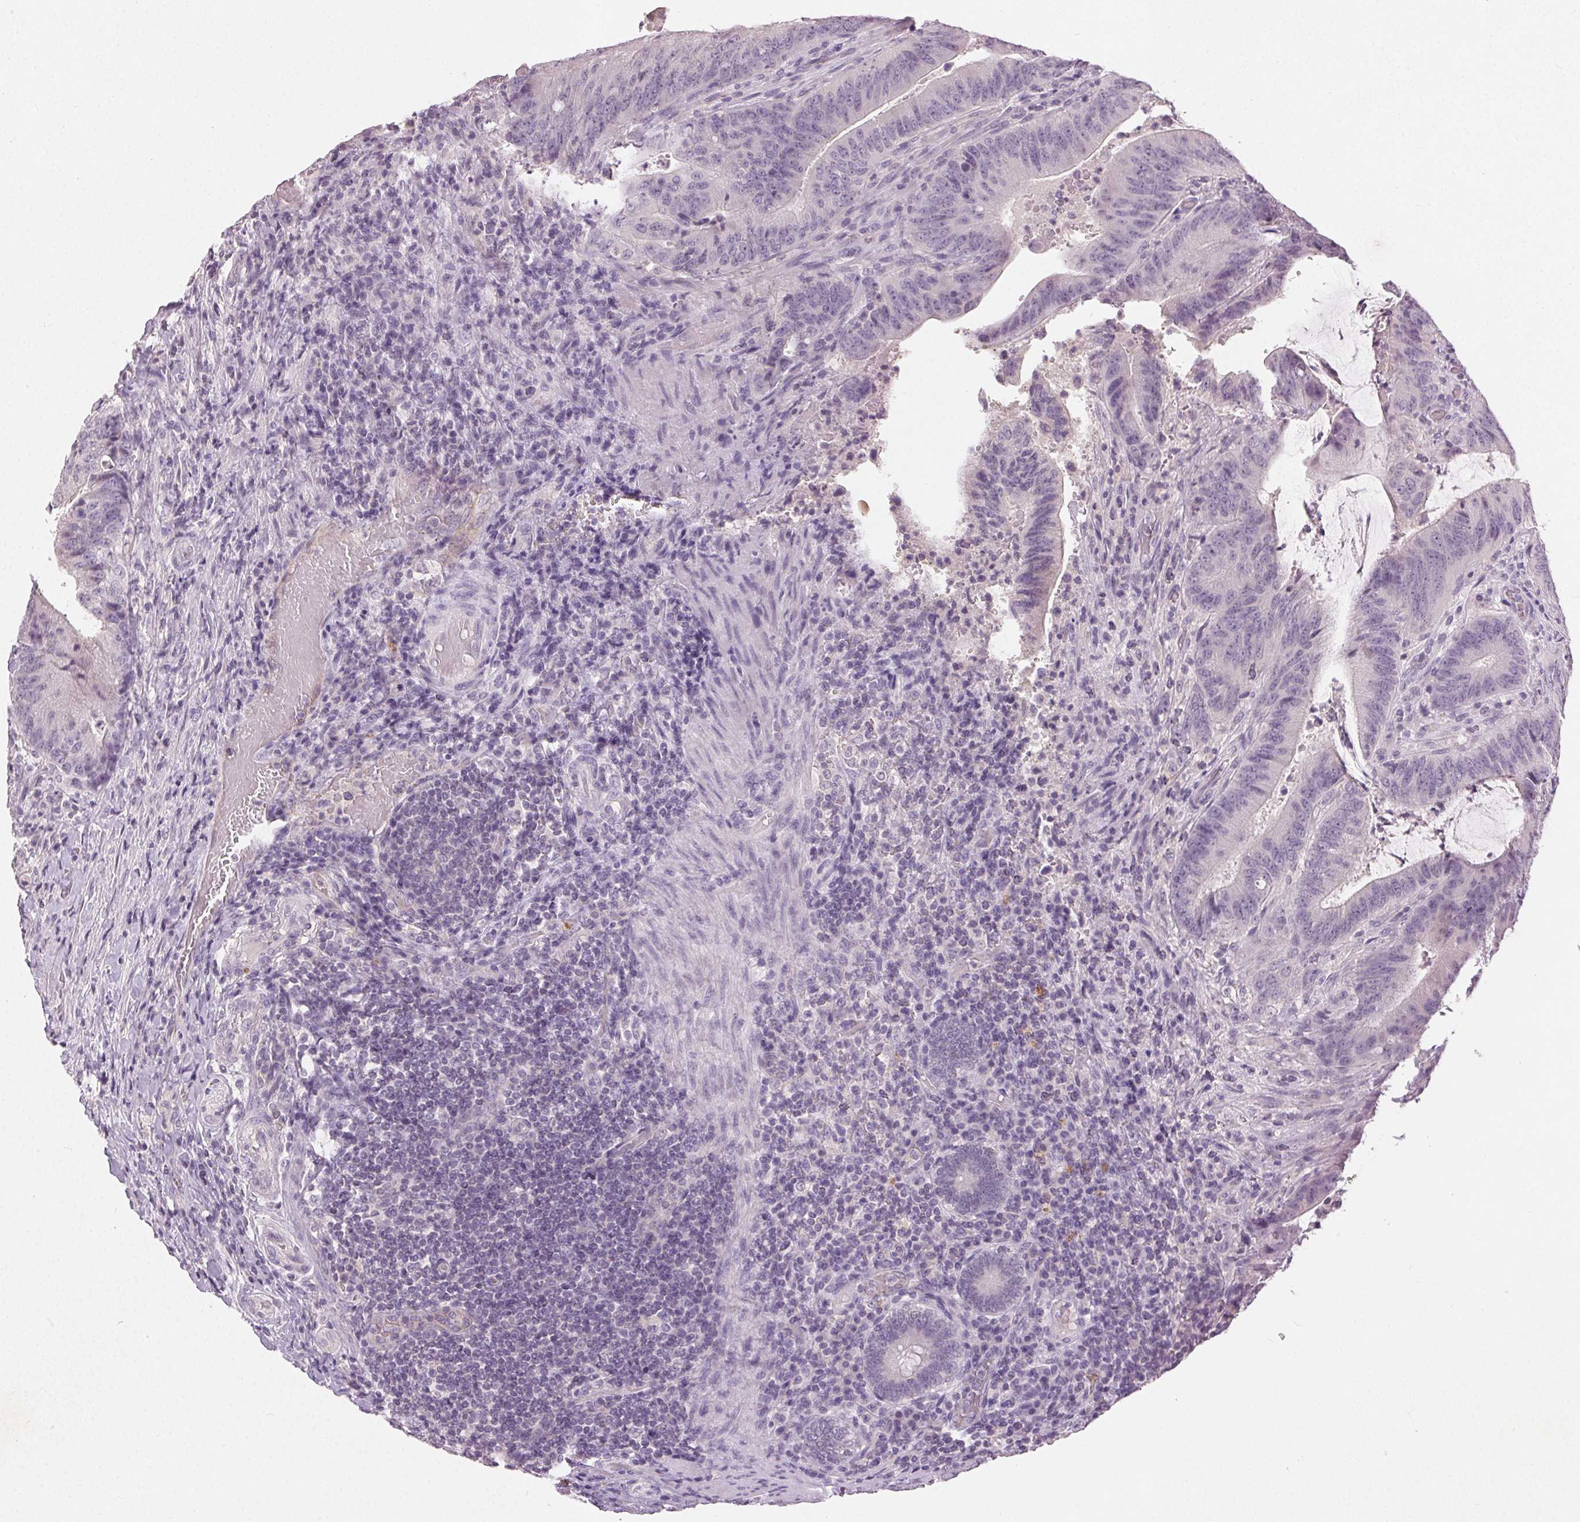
{"staining": {"intensity": "negative", "quantity": "none", "location": "none"}, "tissue": "colorectal cancer", "cell_type": "Tumor cells", "image_type": "cancer", "snomed": [{"axis": "morphology", "description": "Adenocarcinoma, NOS"}, {"axis": "topography", "description": "Colon"}], "caption": "Image shows no significant protein staining in tumor cells of colorectal cancer (adenocarcinoma).", "gene": "CLTRN", "patient": {"sex": "female", "age": 43}}